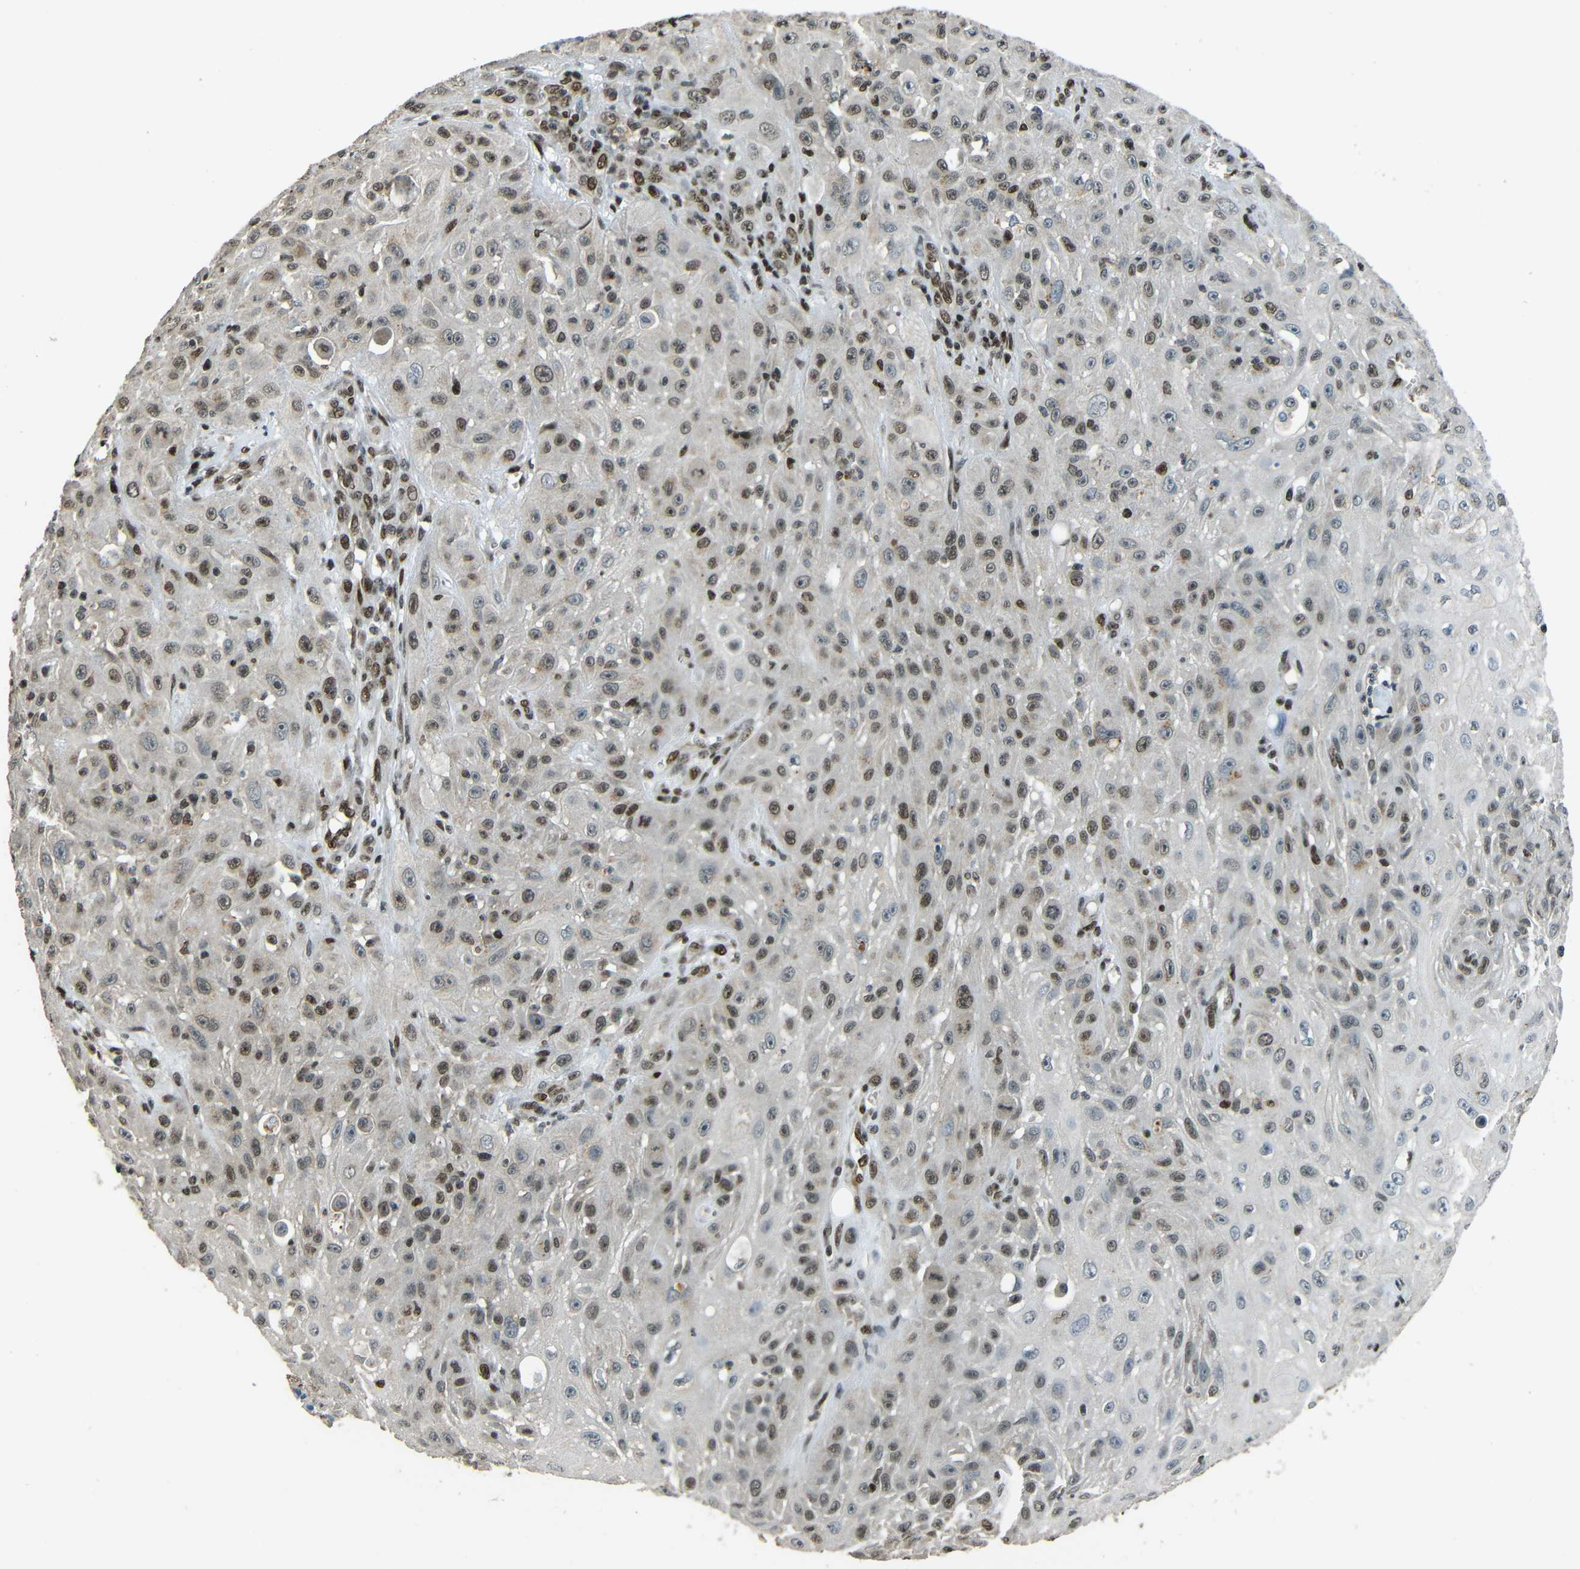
{"staining": {"intensity": "weak", "quantity": "25%-75%", "location": "nuclear"}, "tissue": "skin cancer", "cell_type": "Tumor cells", "image_type": "cancer", "snomed": [{"axis": "morphology", "description": "Squamous cell carcinoma, NOS"}, {"axis": "topography", "description": "Skin"}], "caption": "Immunohistochemistry (IHC) staining of skin cancer (squamous cell carcinoma), which demonstrates low levels of weak nuclear positivity in approximately 25%-75% of tumor cells indicating weak nuclear protein positivity. The staining was performed using DAB (brown) for protein detection and nuclei were counterstained in hematoxylin (blue).", "gene": "PSIP1", "patient": {"sex": "male", "age": 75}}